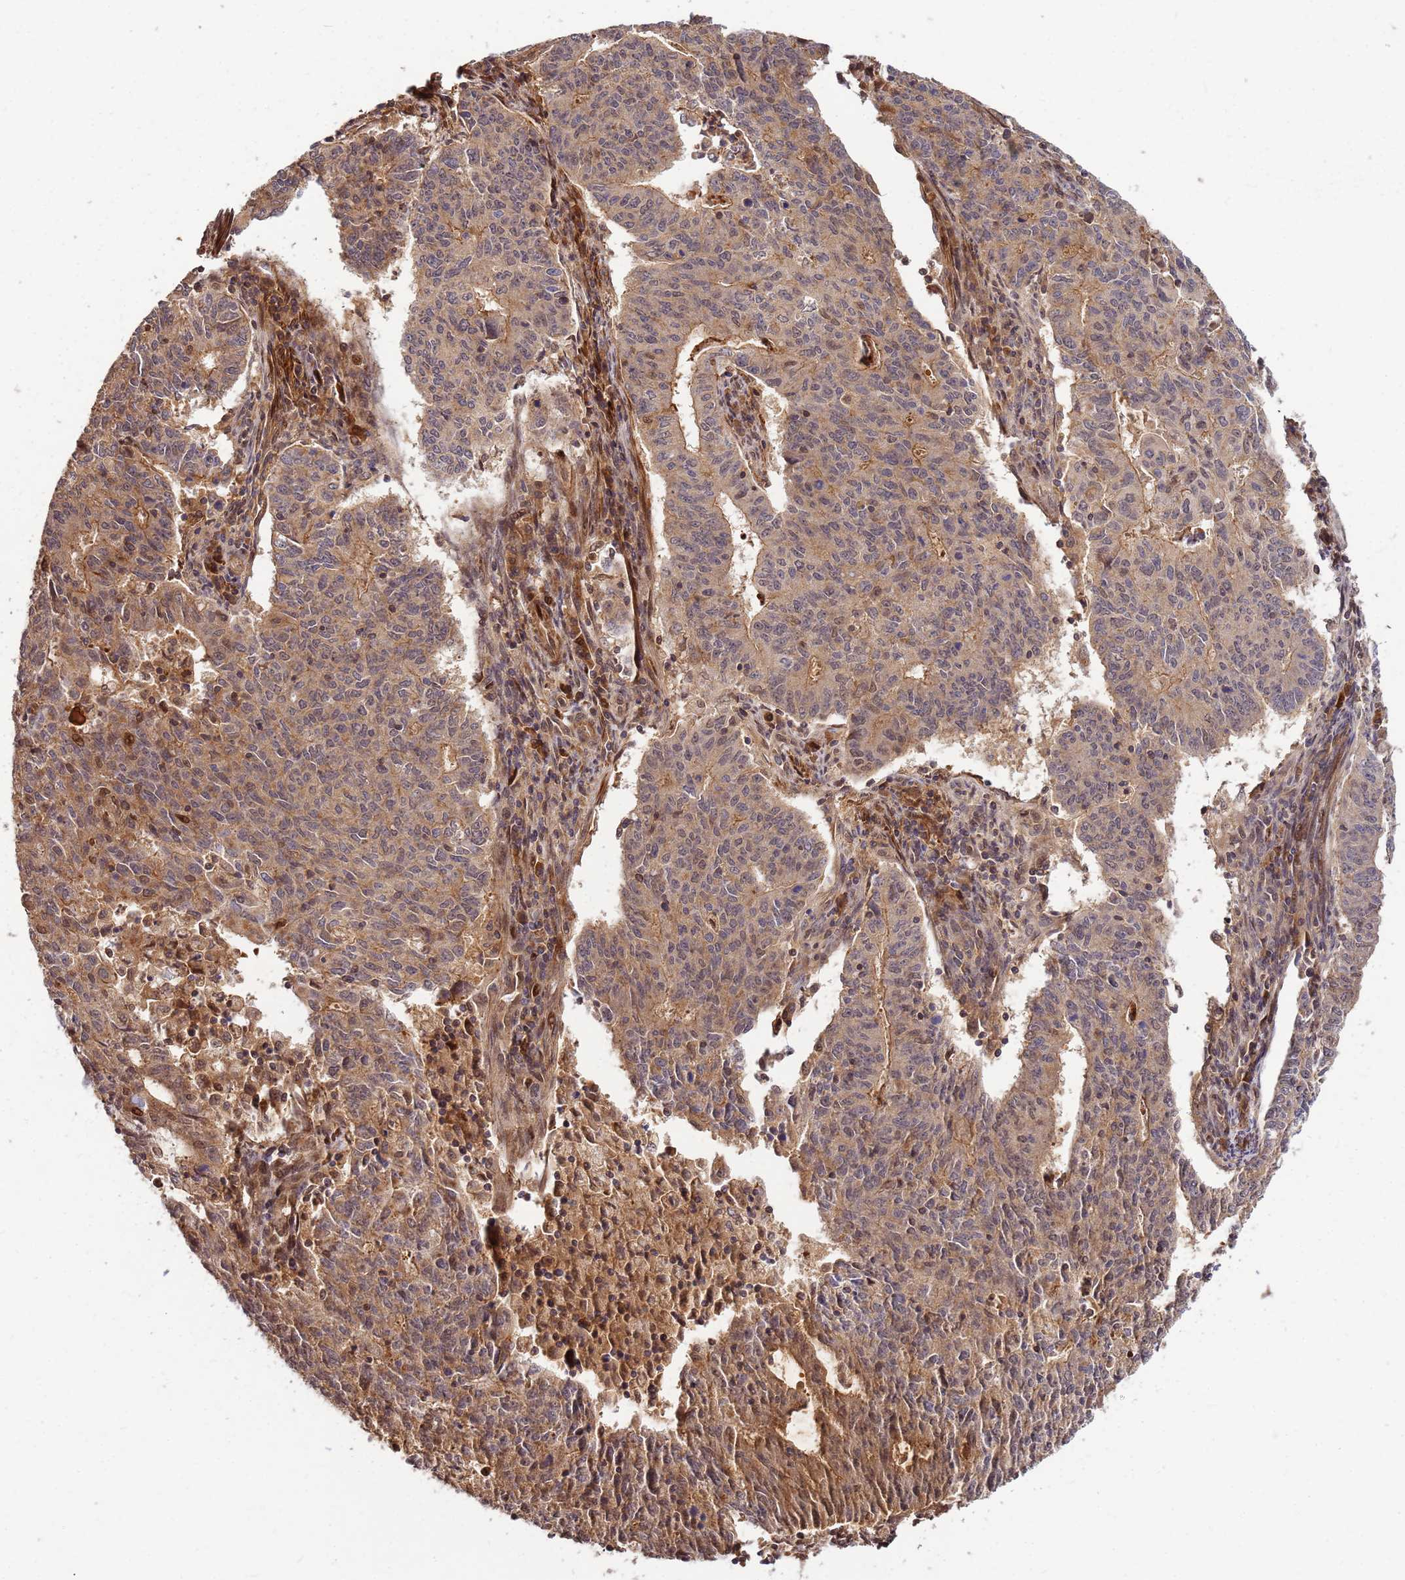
{"staining": {"intensity": "moderate", "quantity": ">75%", "location": "cytoplasmic/membranous"}, "tissue": "endometrial cancer", "cell_type": "Tumor cells", "image_type": "cancer", "snomed": [{"axis": "morphology", "description": "Adenocarcinoma, NOS"}, {"axis": "topography", "description": "Endometrium"}], "caption": "This photomicrograph exhibits endometrial cancer (adenocarcinoma) stained with IHC to label a protein in brown. The cytoplasmic/membranous of tumor cells show moderate positivity for the protein. Nuclei are counter-stained blue.", "gene": "DUS4L", "patient": {"sex": "female", "age": 59}}